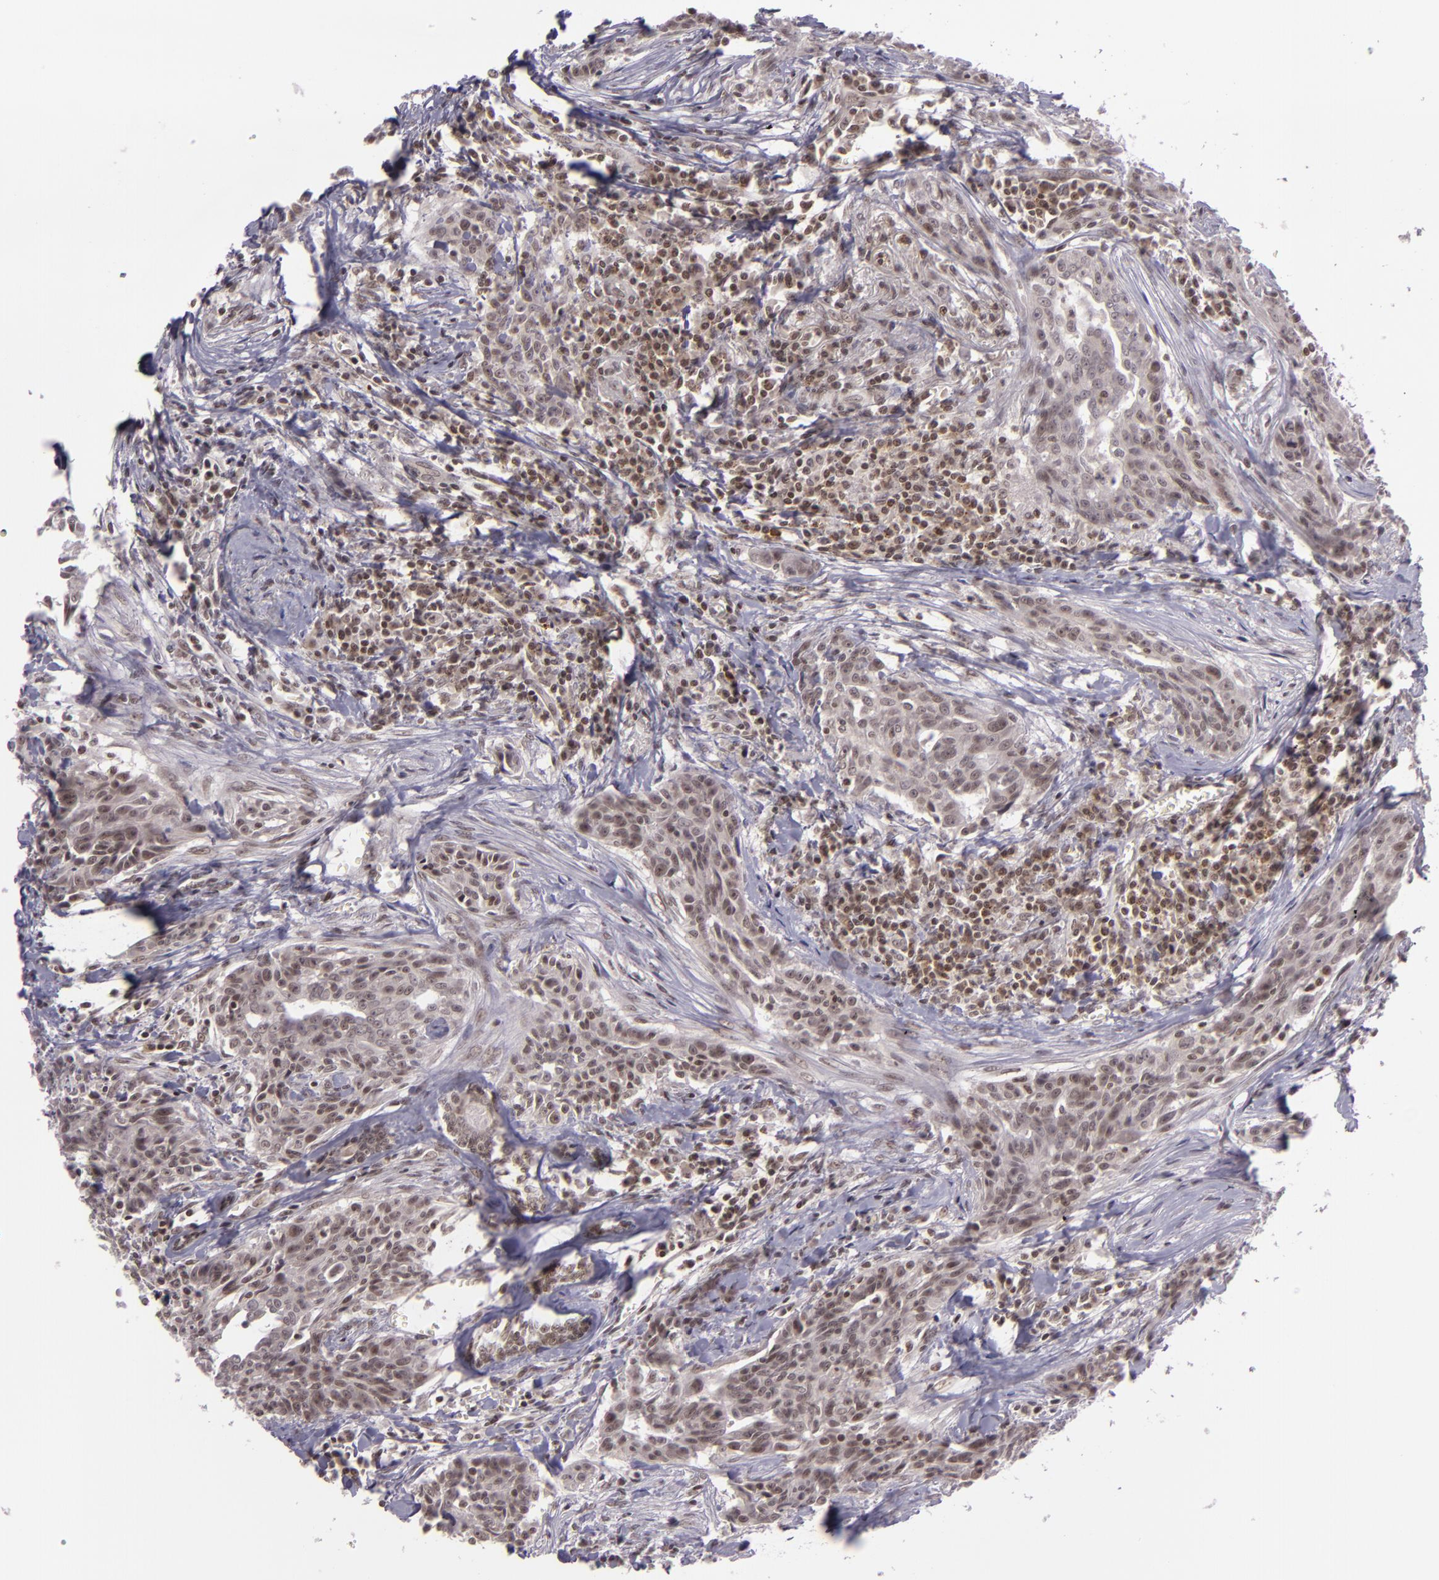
{"staining": {"intensity": "weak", "quantity": "25%-75%", "location": "cytoplasmic/membranous,nuclear"}, "tissue": "breast cancer", "cell_type": "Tumor cells", "image_type": "cancer", "snomed": [{"axis": "morphology", "description": "Duct carcinoma"}, {"axis": "topography", "description": "Breast"}], "caption": "Approximately 25%-75% of tumor cells in human intraductal carcinoma (breast) exhibit weak cytoplasmic/membranous and nuclear protein staining as visualized by brown immunohistochemical staining.", "gene": "ZFX", "patient": {"sex": "female", "age": 50}}